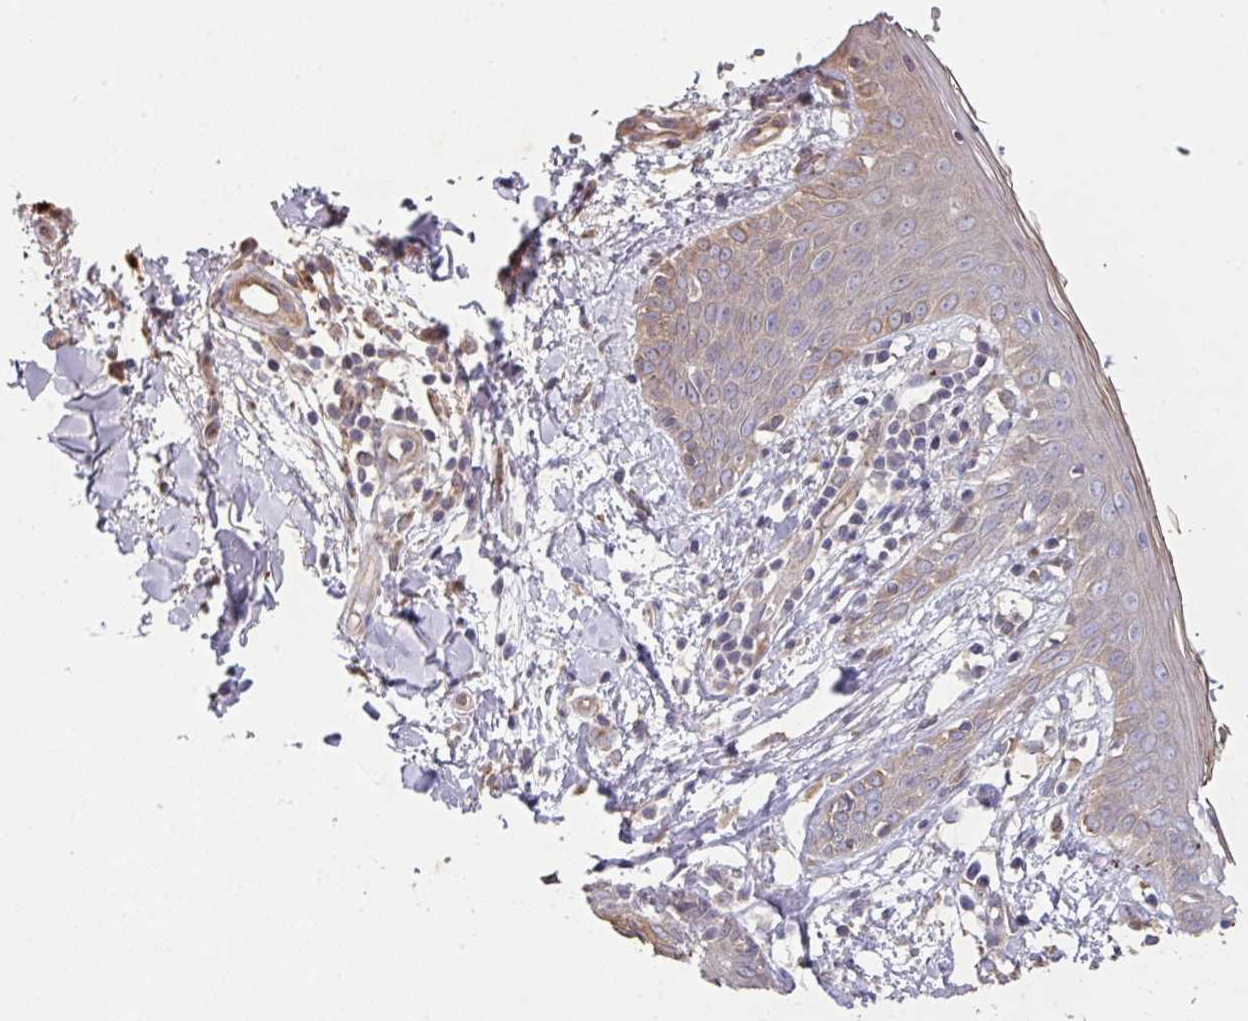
{"staining": {"intensity": "moderate", "quantity": ">75%", "location": "cytoplasmic/membranous"}, "tissue": "skin", "cell_type": "Fibroblasts", "image_type": "normal", "snomed": [{"axis": "morphology", "description": "Normal tissue, NOS"}, {"axis": "topography", "description": "Skin"}], "caption": "The immunohistochemical stain labels moderate cytoplasmic/membranous positivity in fibroblasts of unremarkable skin. (brown staining indicates protein expression, while blue staining denotes nuclei).", "gene": "TRIM14", "patient": {"sex": "female", "age": 34}}